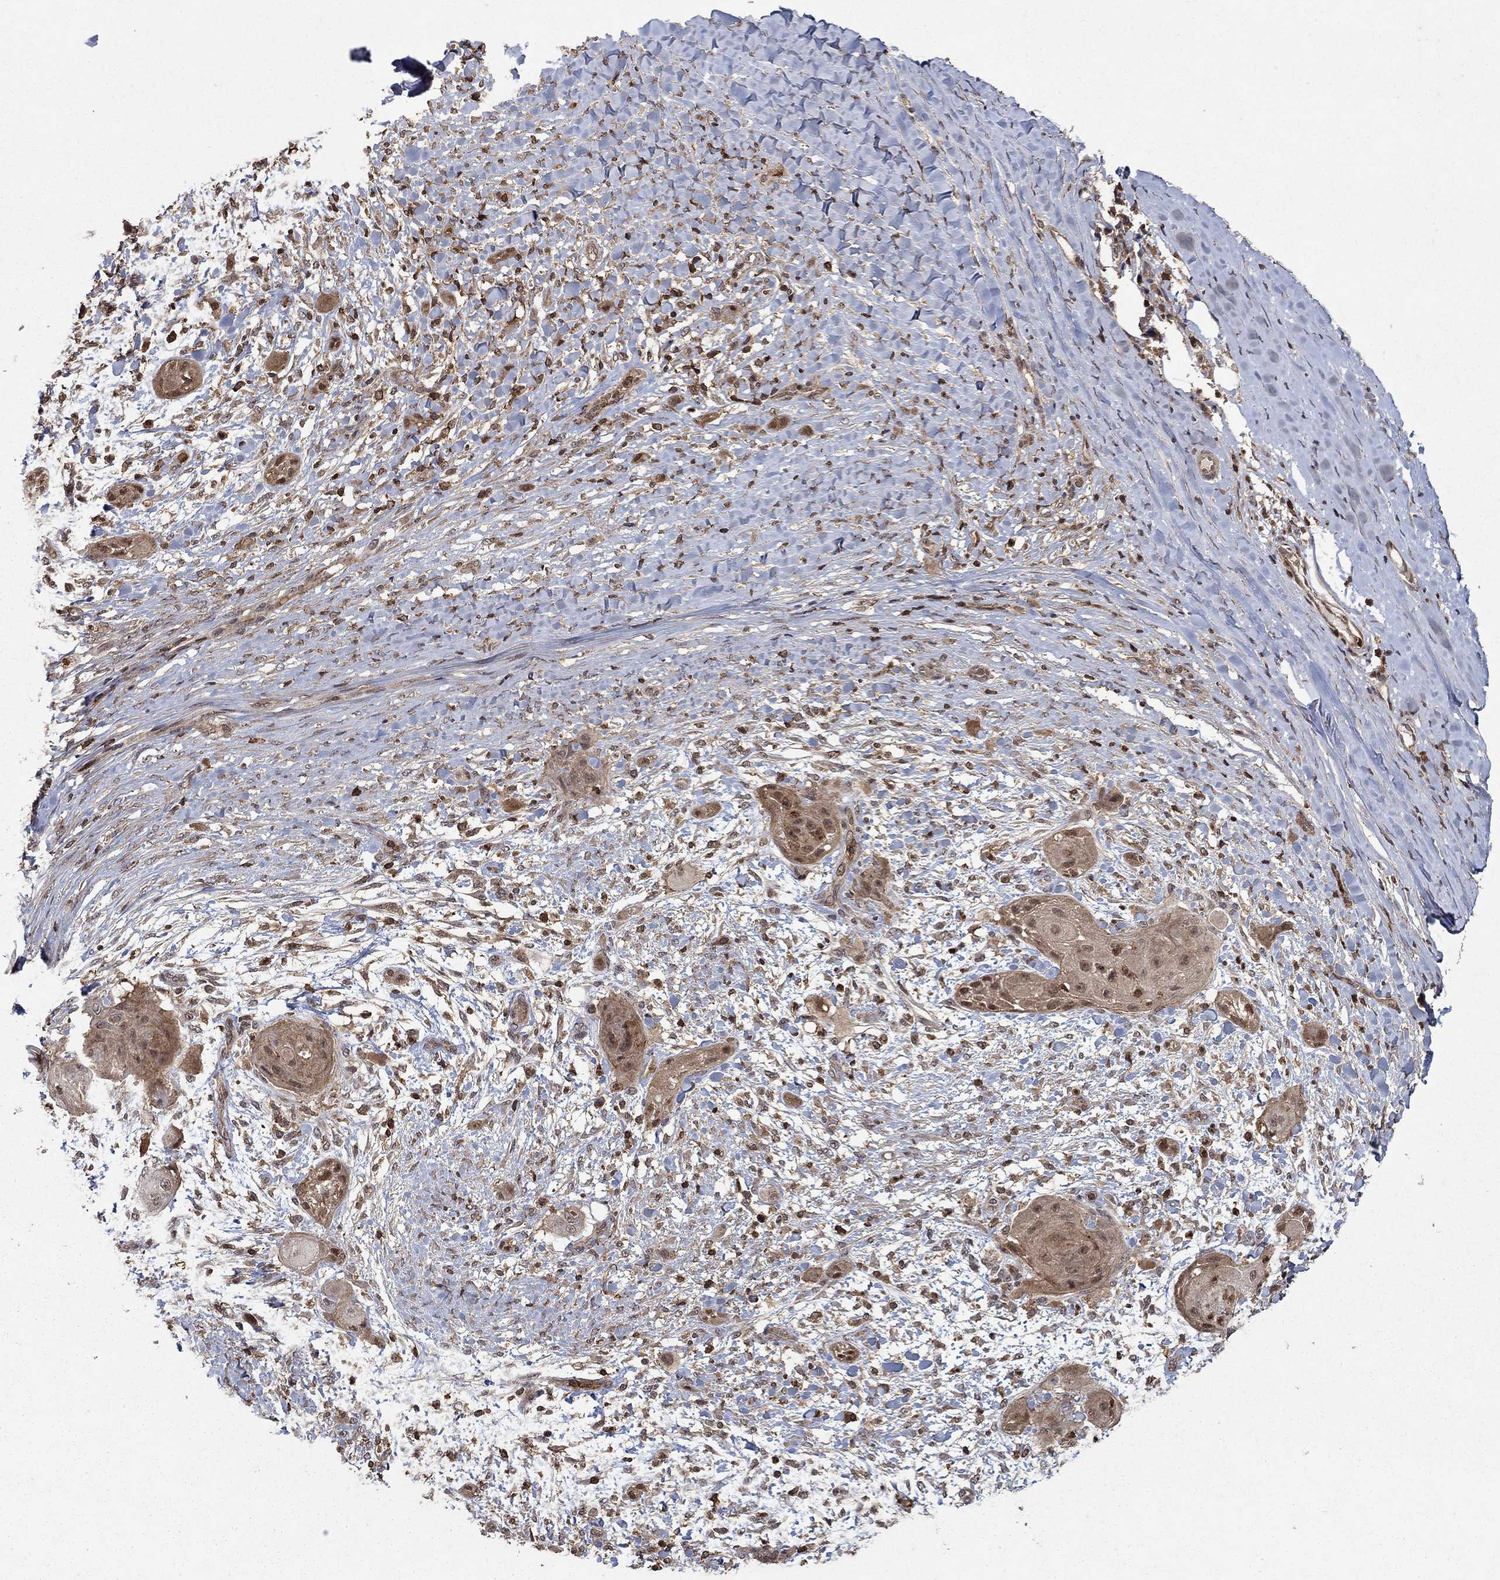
{"staining": {"intensity": "moderate", "quantity": ">75%", "location": "nuclear"}, "tissue": "skin cancer", "cell_type": "Tumor cells", "image_type": "cancer", "snomed": [{"axis": "morphology", "description": "Squamous cell carcinoma, NOS"}, {"axis": "topography", "description": "Skin"}], "caption": "Immunohistochemistry photomicrograph of neoplastic tissue: skin cancer stained using immunohistochemistry demonstrates medium levels of moderate protein expression localized specifically in the nuclear of tumor cells, appearing as a nuclear brown color.", "gene": "CCDC66", "patient": {"sex": "male", "age": 62}}